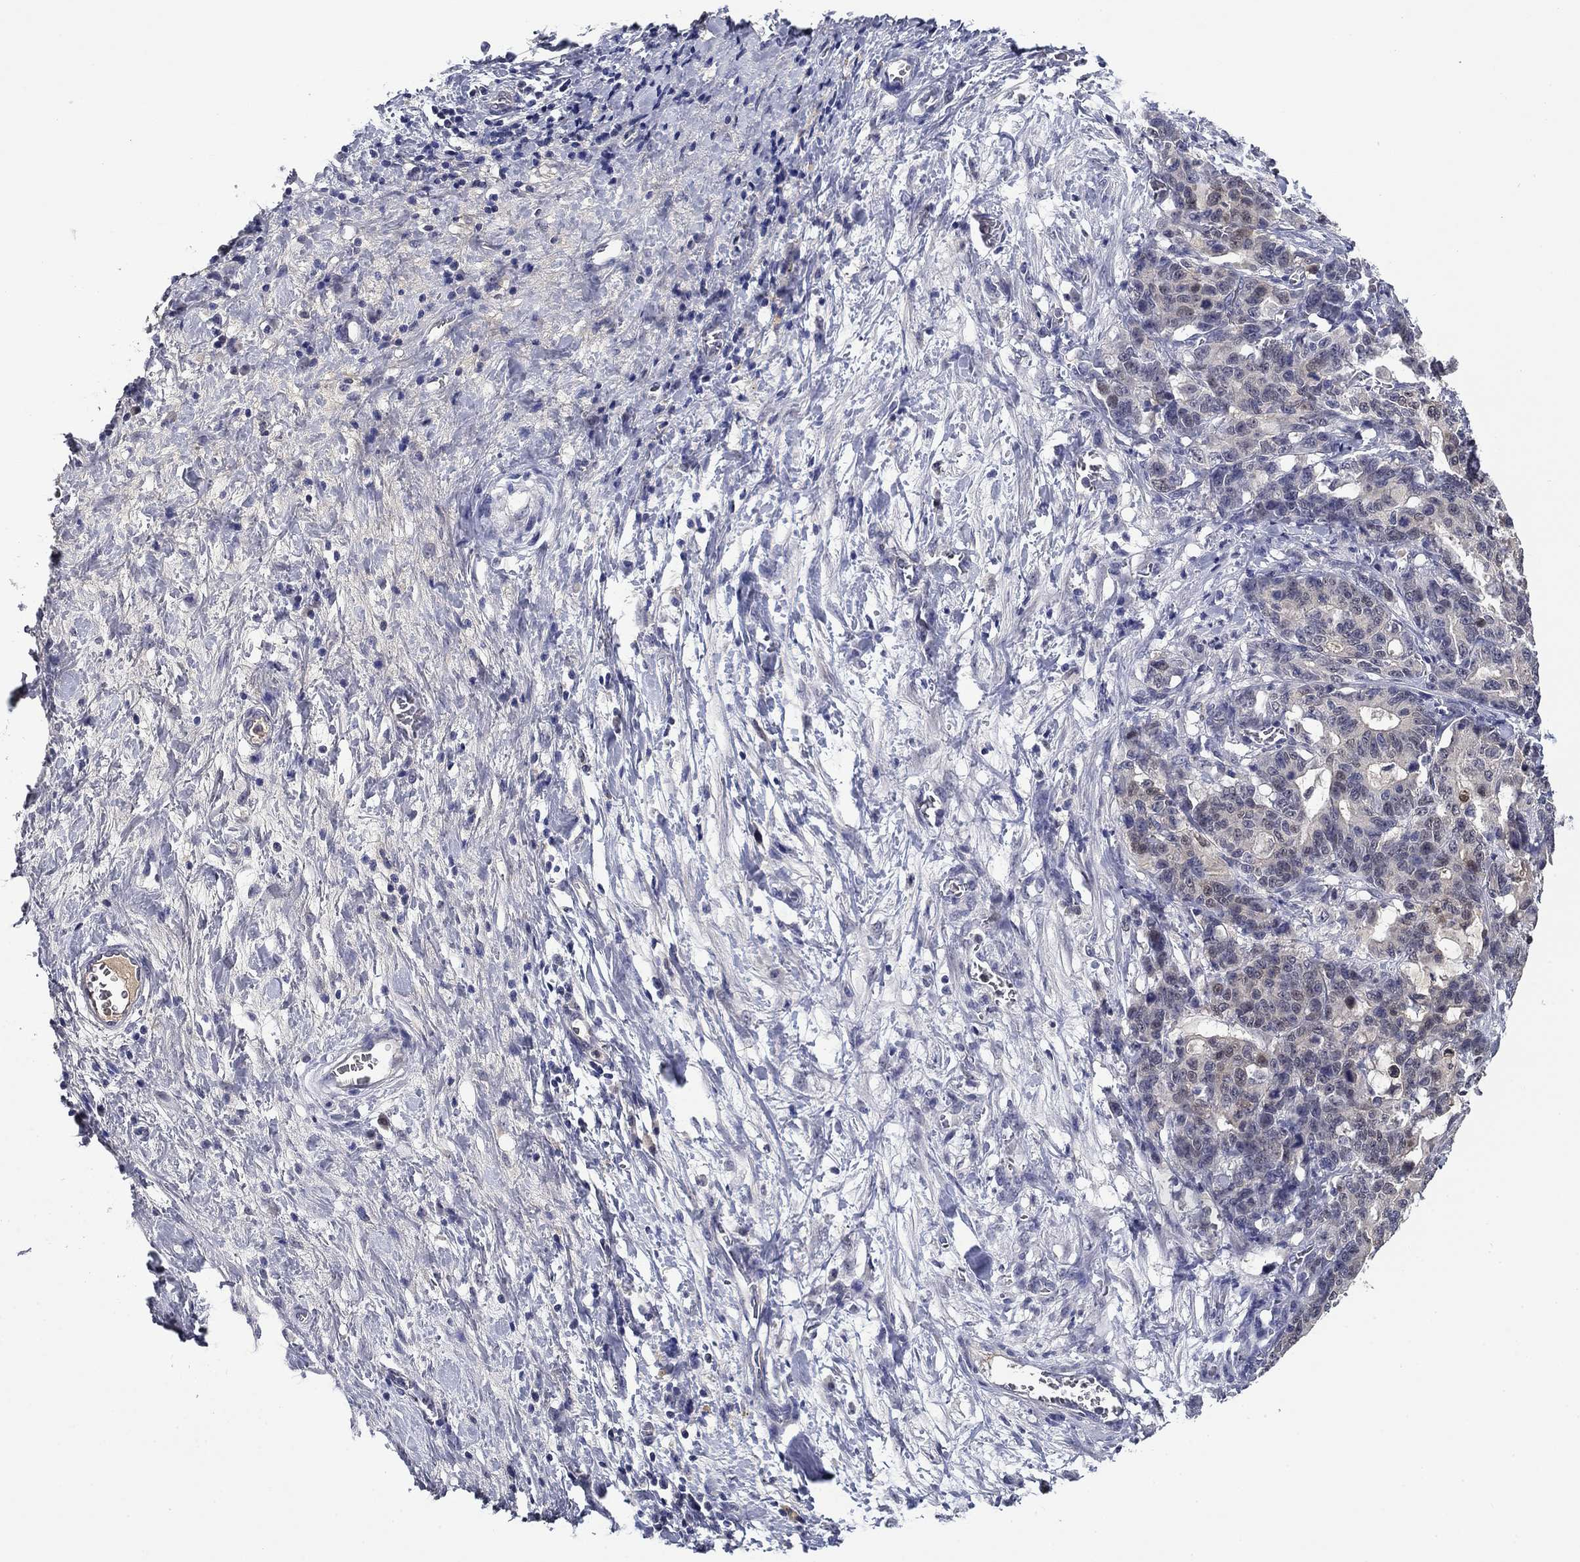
{"staining": {"intensity": "moderate", "quantity": "<25%", "location": "cytoplasmic/membranous,nuclear"}, "tissue": "stomach cancer", "cell_type": "Tumor cells", "image_type": "cancer", "snomed": [{"axis": "morphology", "description": "Normal tissue, NOS"}, {"axis": "morphology", "description": "Adenocarcinoma, NOS"}, {"axis": "topography", "description": "Stomach"}], "caption": "Immunohistochemical staining of adenocarcinoma (stomach) demonstrates low levels of moderate cytoplasmic/membranous and nuclear positivity in approximately <25% of tumor cells. (DAB = brown stain, brightfield microscopy at high magnification).", "gene": "DDTL", "patient": {"sex": "female", "age": 64}}